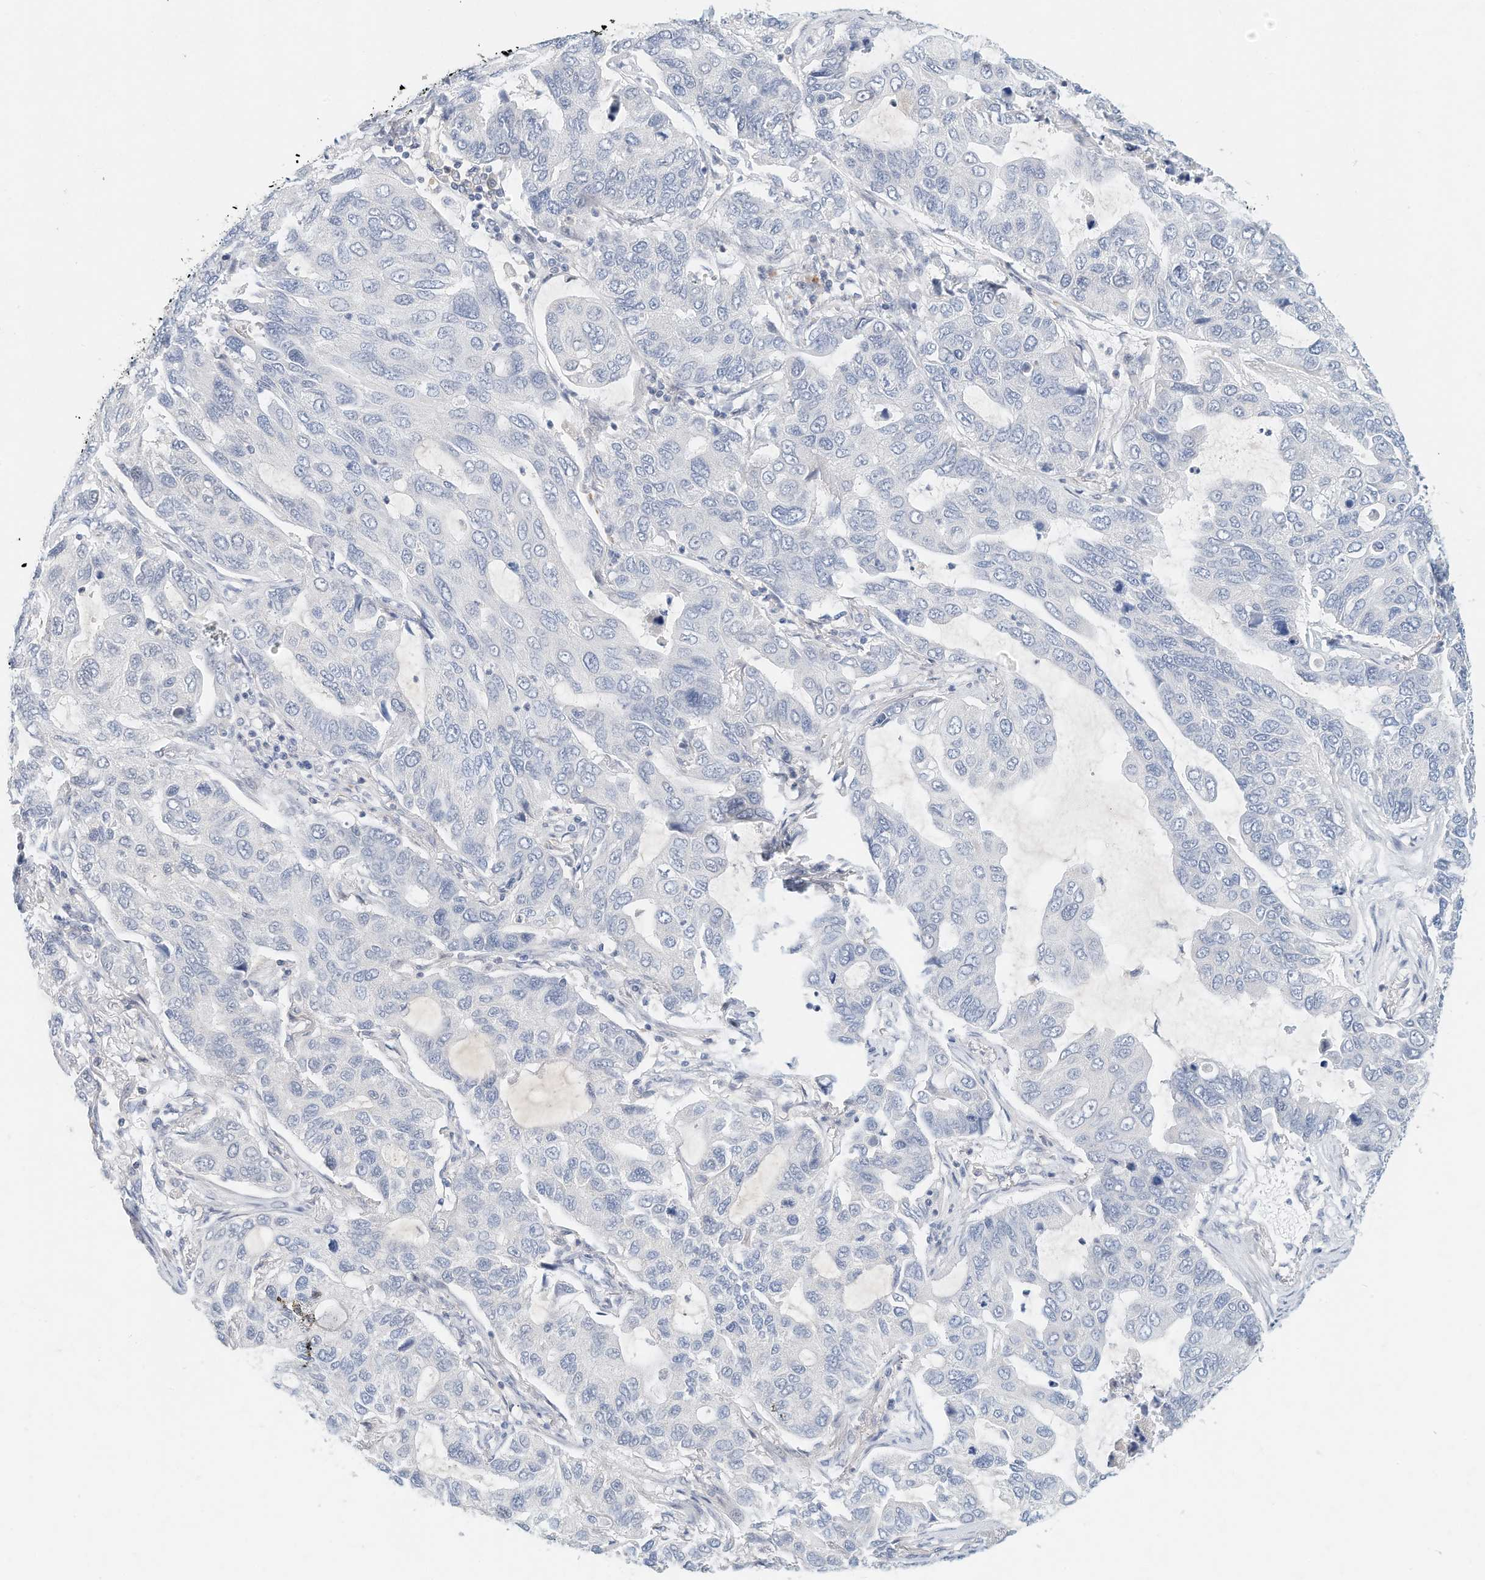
{"staining": {"intensity": "negative", "quantity": "none", "location": "none"}, "tissue": "lung cancer", "cell_type": "Tumor cells", "image_type": "cancer", "snomed": [{"axis": "morphology", "description": "Adenocarcinoma, NOS"}, {"axis": "topography", "description": "Lung"}], "caption": "Tumor cells show no significant staining in adenocarcinoma (lung). (DAB (3,3'-diaminobenzidine) immunohistochemistry (IHC) visualized using brightfield microscopy, high magnification).", "gene": "MICAL1", "patient": {"sex": "male", "age": 64}}